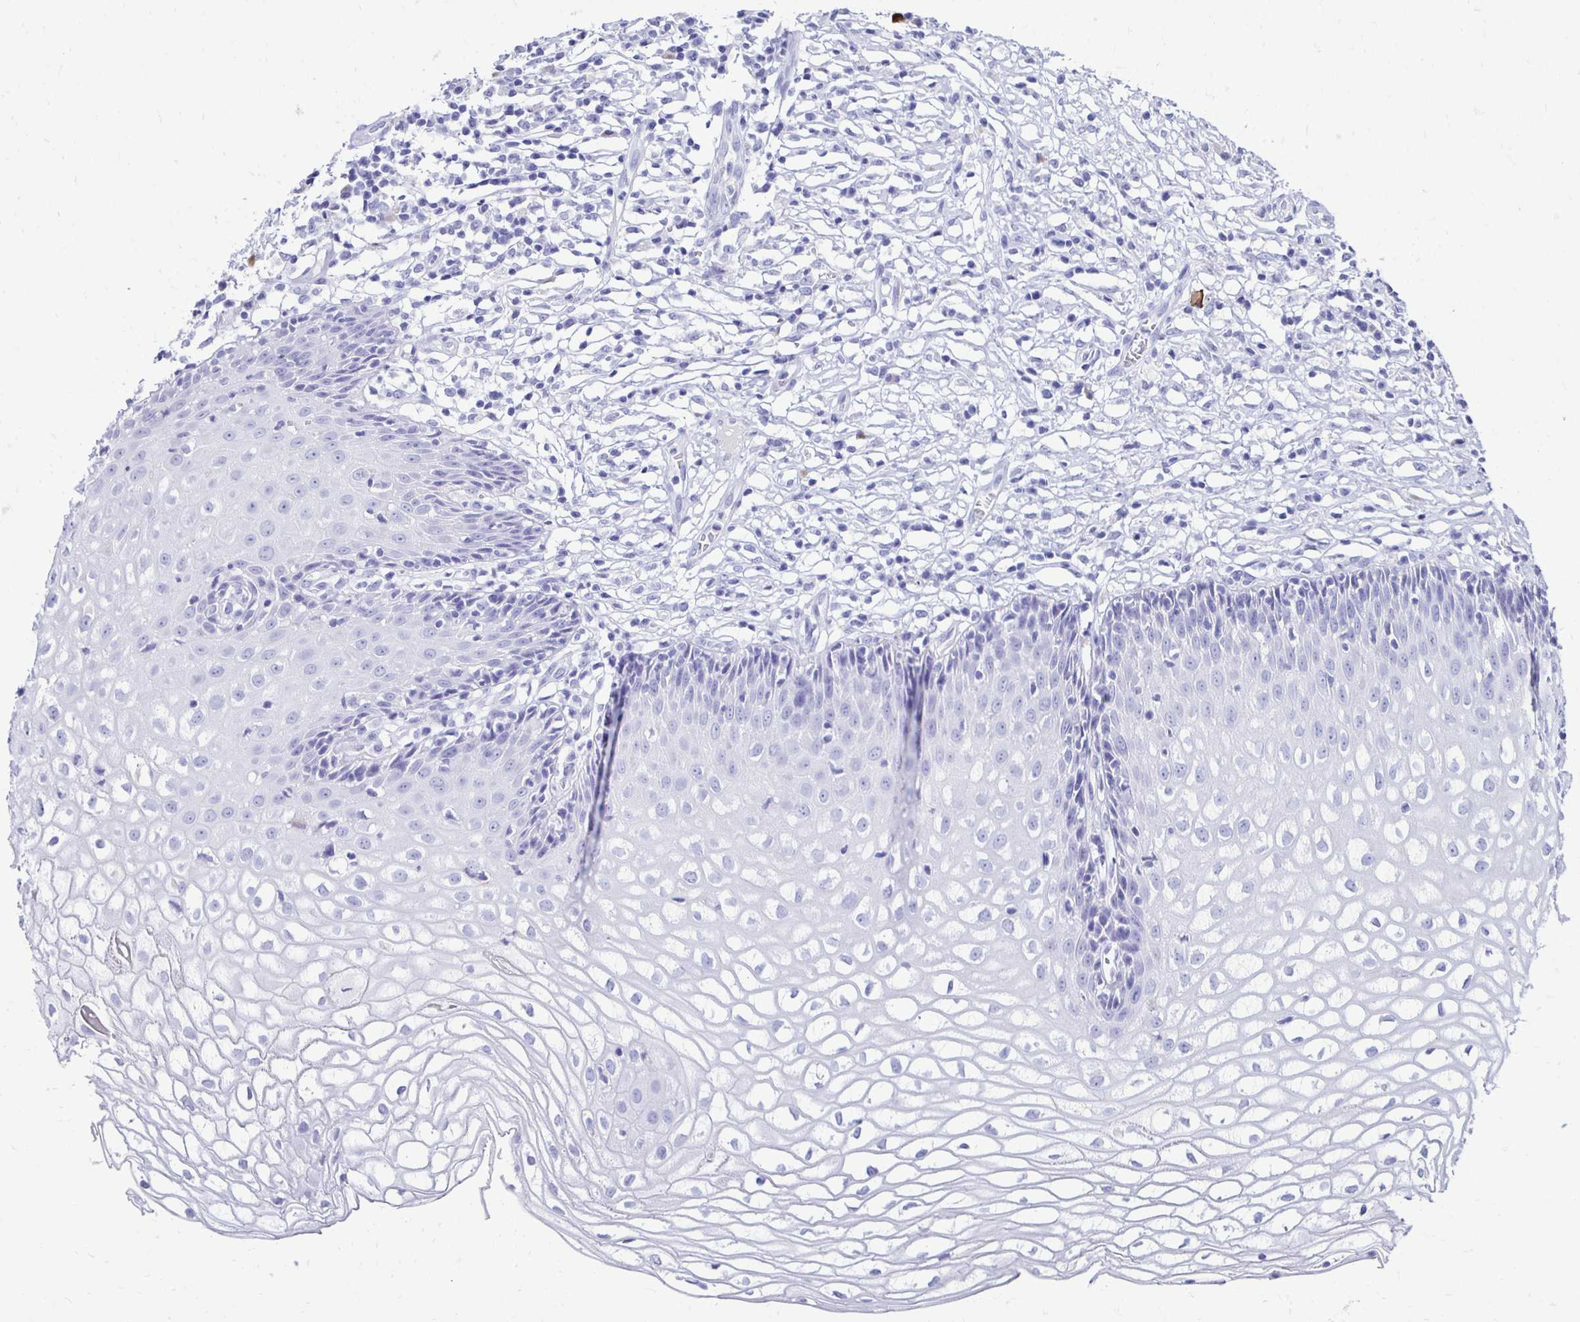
{"staining": {"intensity": "negative", "quantity": "none", "location": "none"}, "tissue": "cervix", "cell_type": "Glandular cells", "image_type": "normal", "snomed": [{"axis": "morphology", "description": "Normal tissue, NOS"}, {"axis": "topography", "description": "Cervix"}], "caption": "Immunohistochemical staining of normal human cervix demonstrates no significant expression in glandular cells.", "gene": "CST5", "patient": {"sex": "female", "age": 36}}